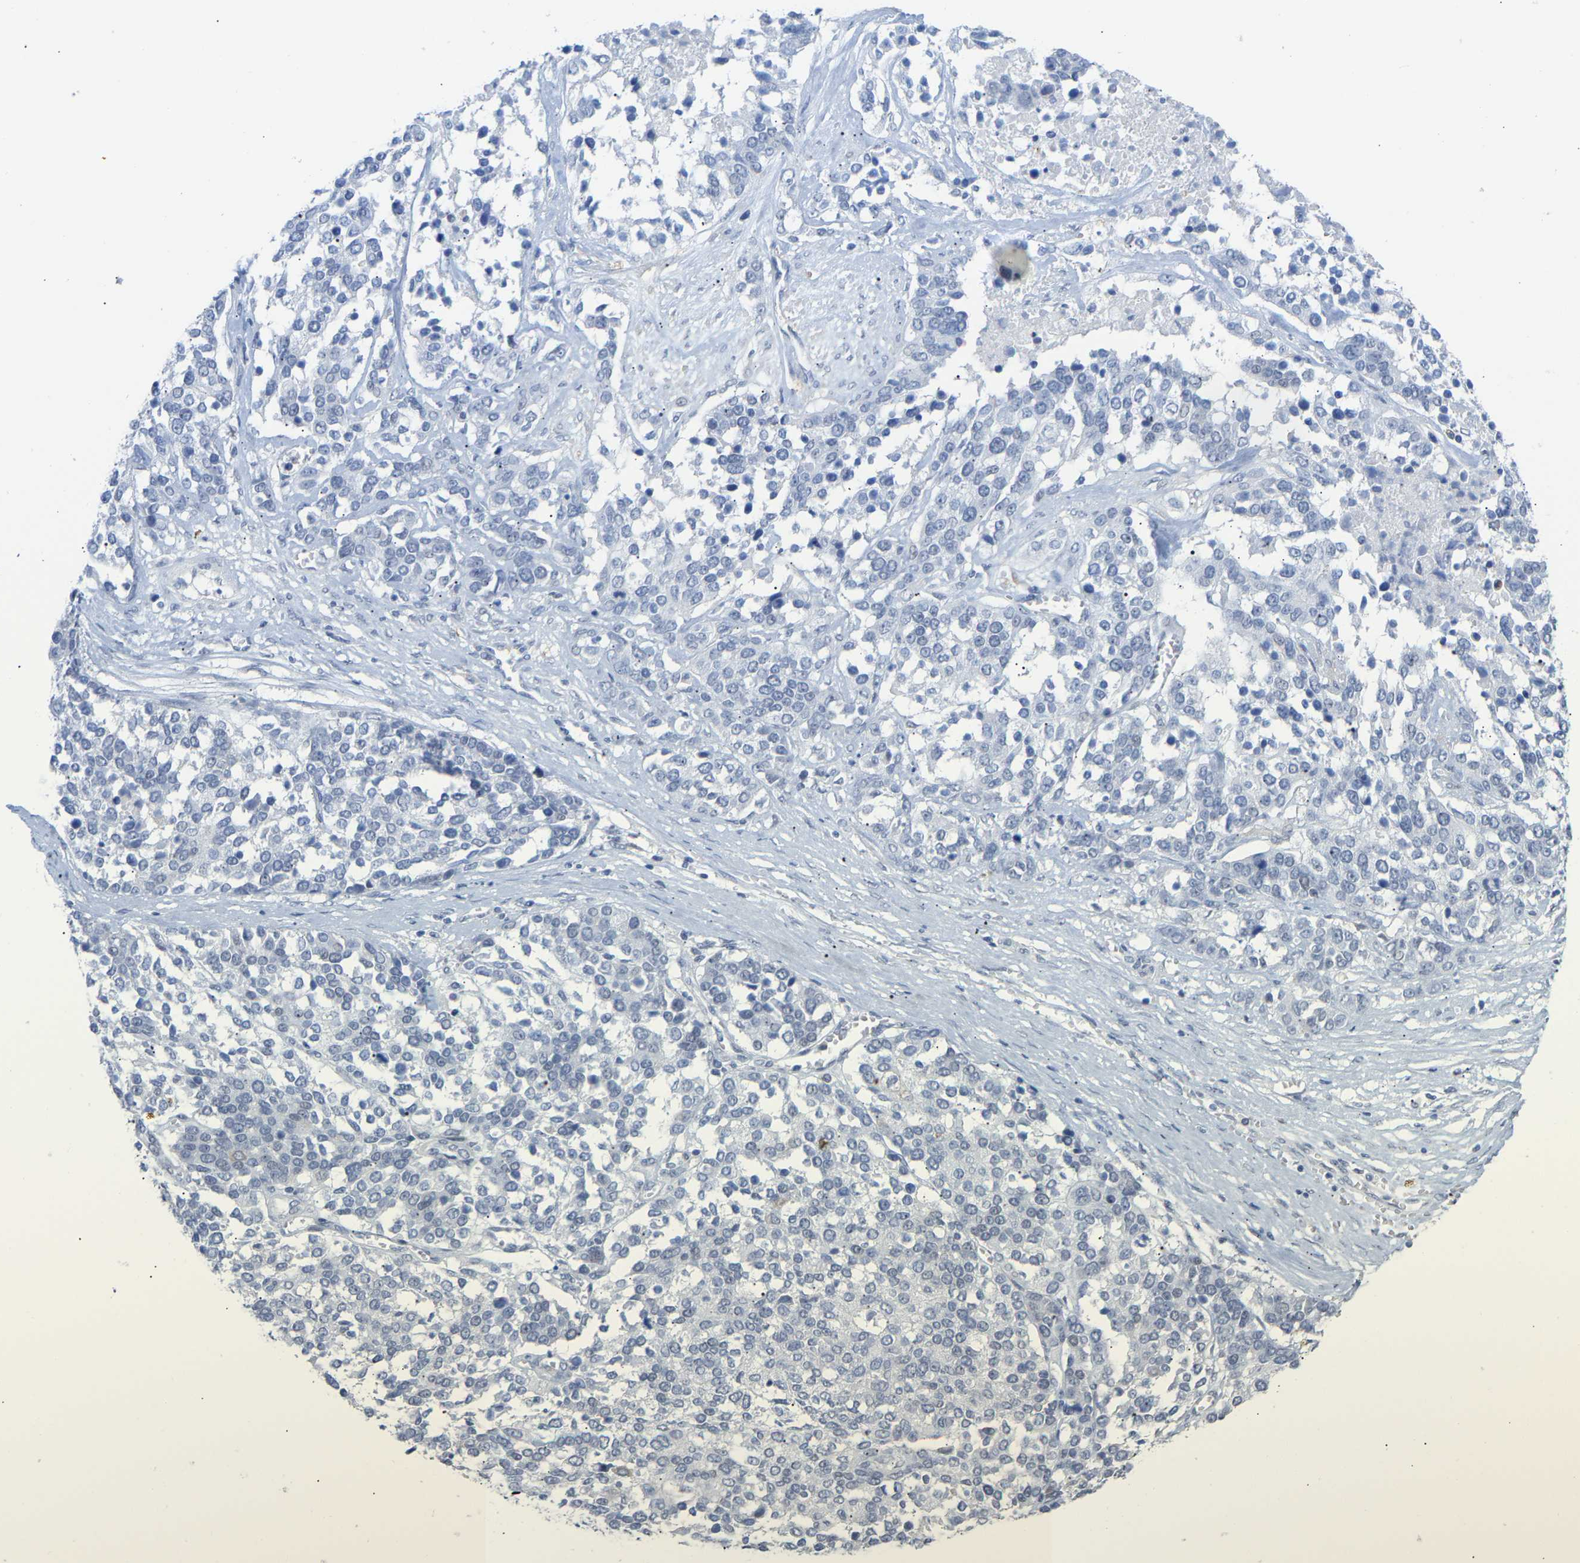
{"staining": {"intensity": "negative", "quantity": "none", "location": "none"}, "tissue": "ovarian cancer", "cell_type": "Tumor cells", "image_type": "cancer", "snomed": [{"axis": "morphology", "description": "Cystadenocarcinoma, serous, NOS"}, {"axis": "topography", "description": "Ovary"}], "caption": "This is a photomicrograph of IHC staining of serous cystadenocarcinoma (ovarian), which shows no expression in tumor cells.", "gene": "AMPH", "patient": {"sex": "female", "age": 44}}